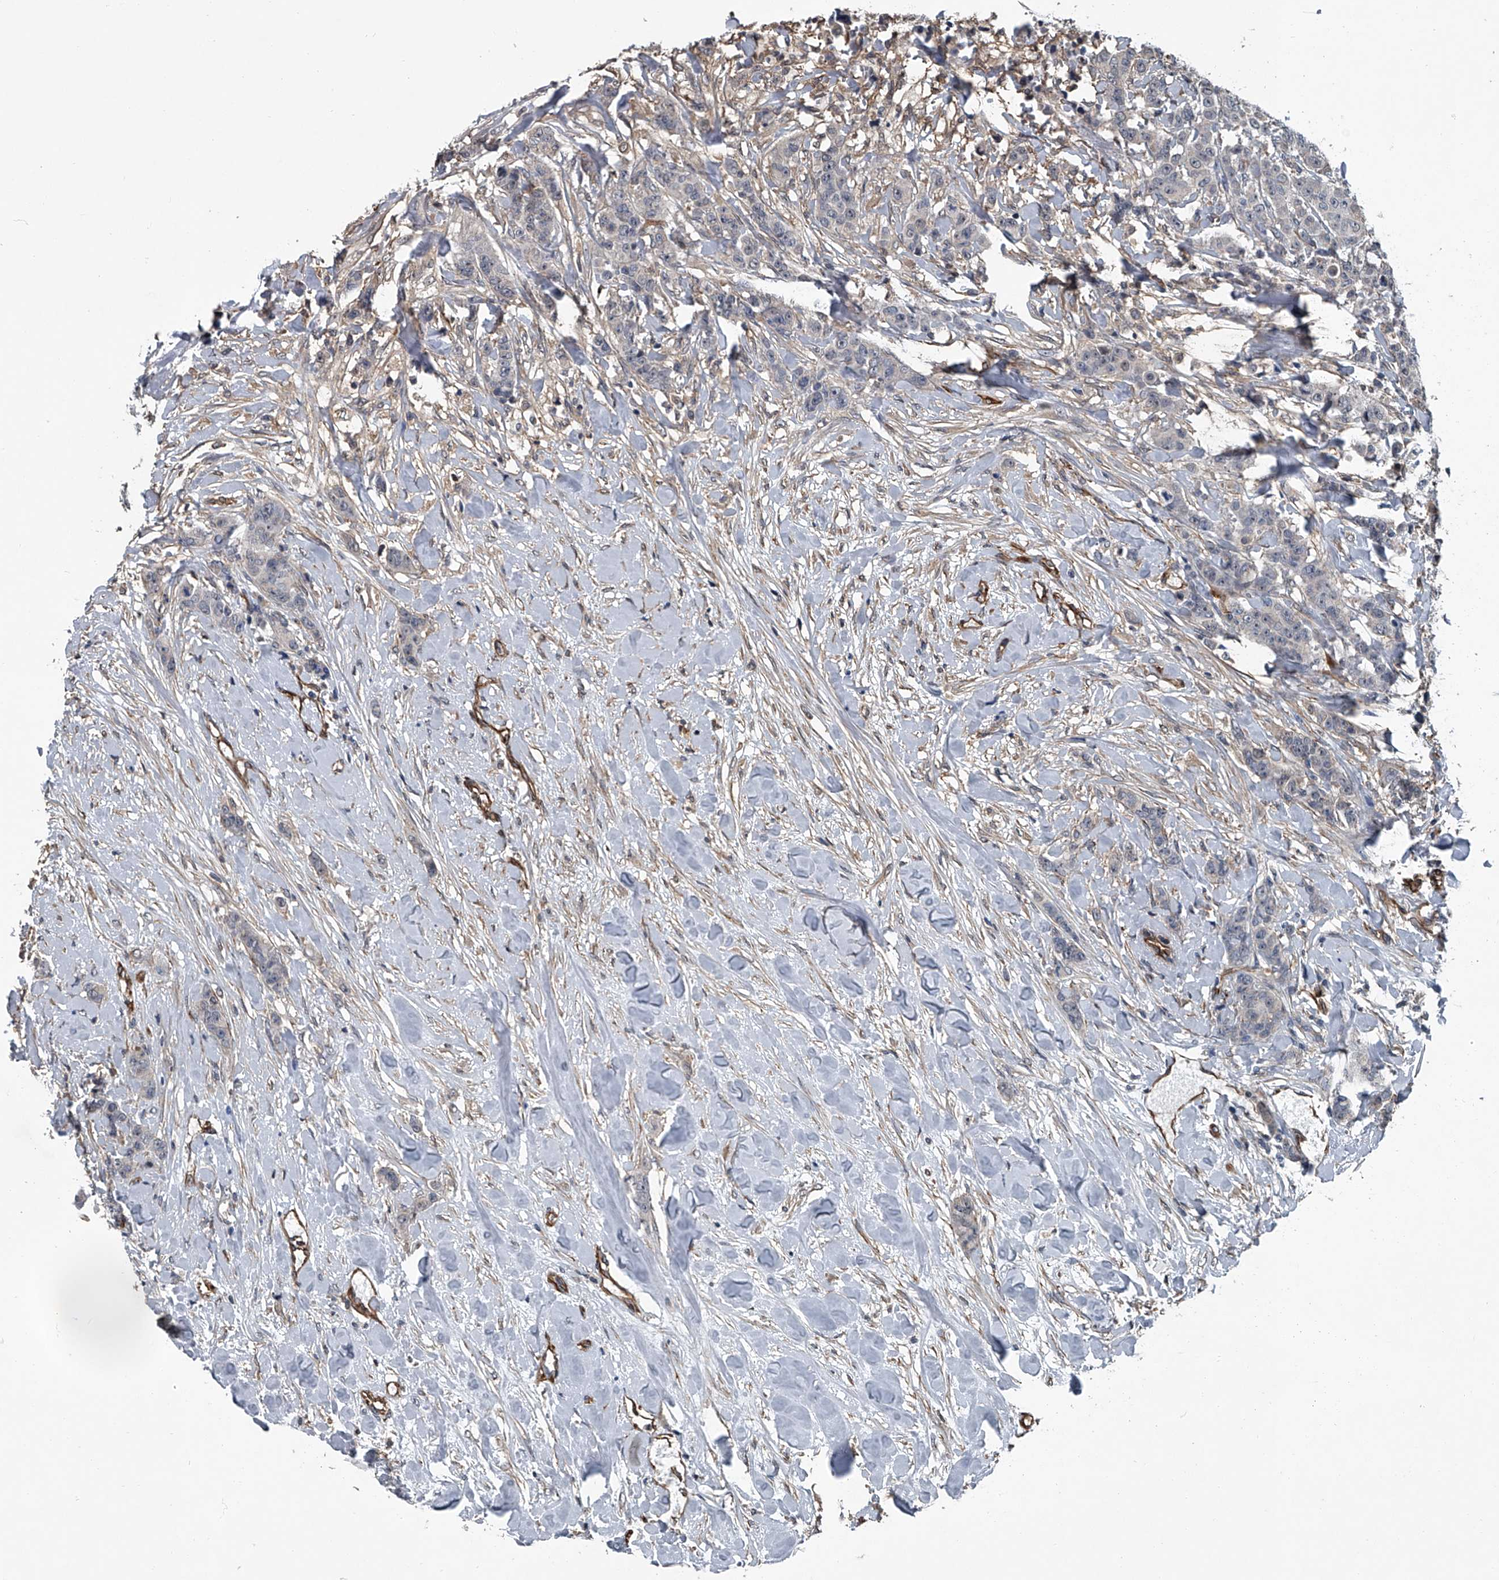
{"staining": {"intensity": "negative", "quantity": "none", "location": "none"}, "tissue": "breast cancer", "cell_type": "Tumor cells", "image_type": "cancer", "snomed": [{"axis": "morphology", "description": "Duct carcinoma"}, {"axis": "topography", "description": "Breast"}], "caption": "Micrograph shows no protein expression in tumor cells of intraductal carcinoma (breast) tissue.", "gene": "LDLRAD2", "patient": {"sex": "female", "age": 40}}